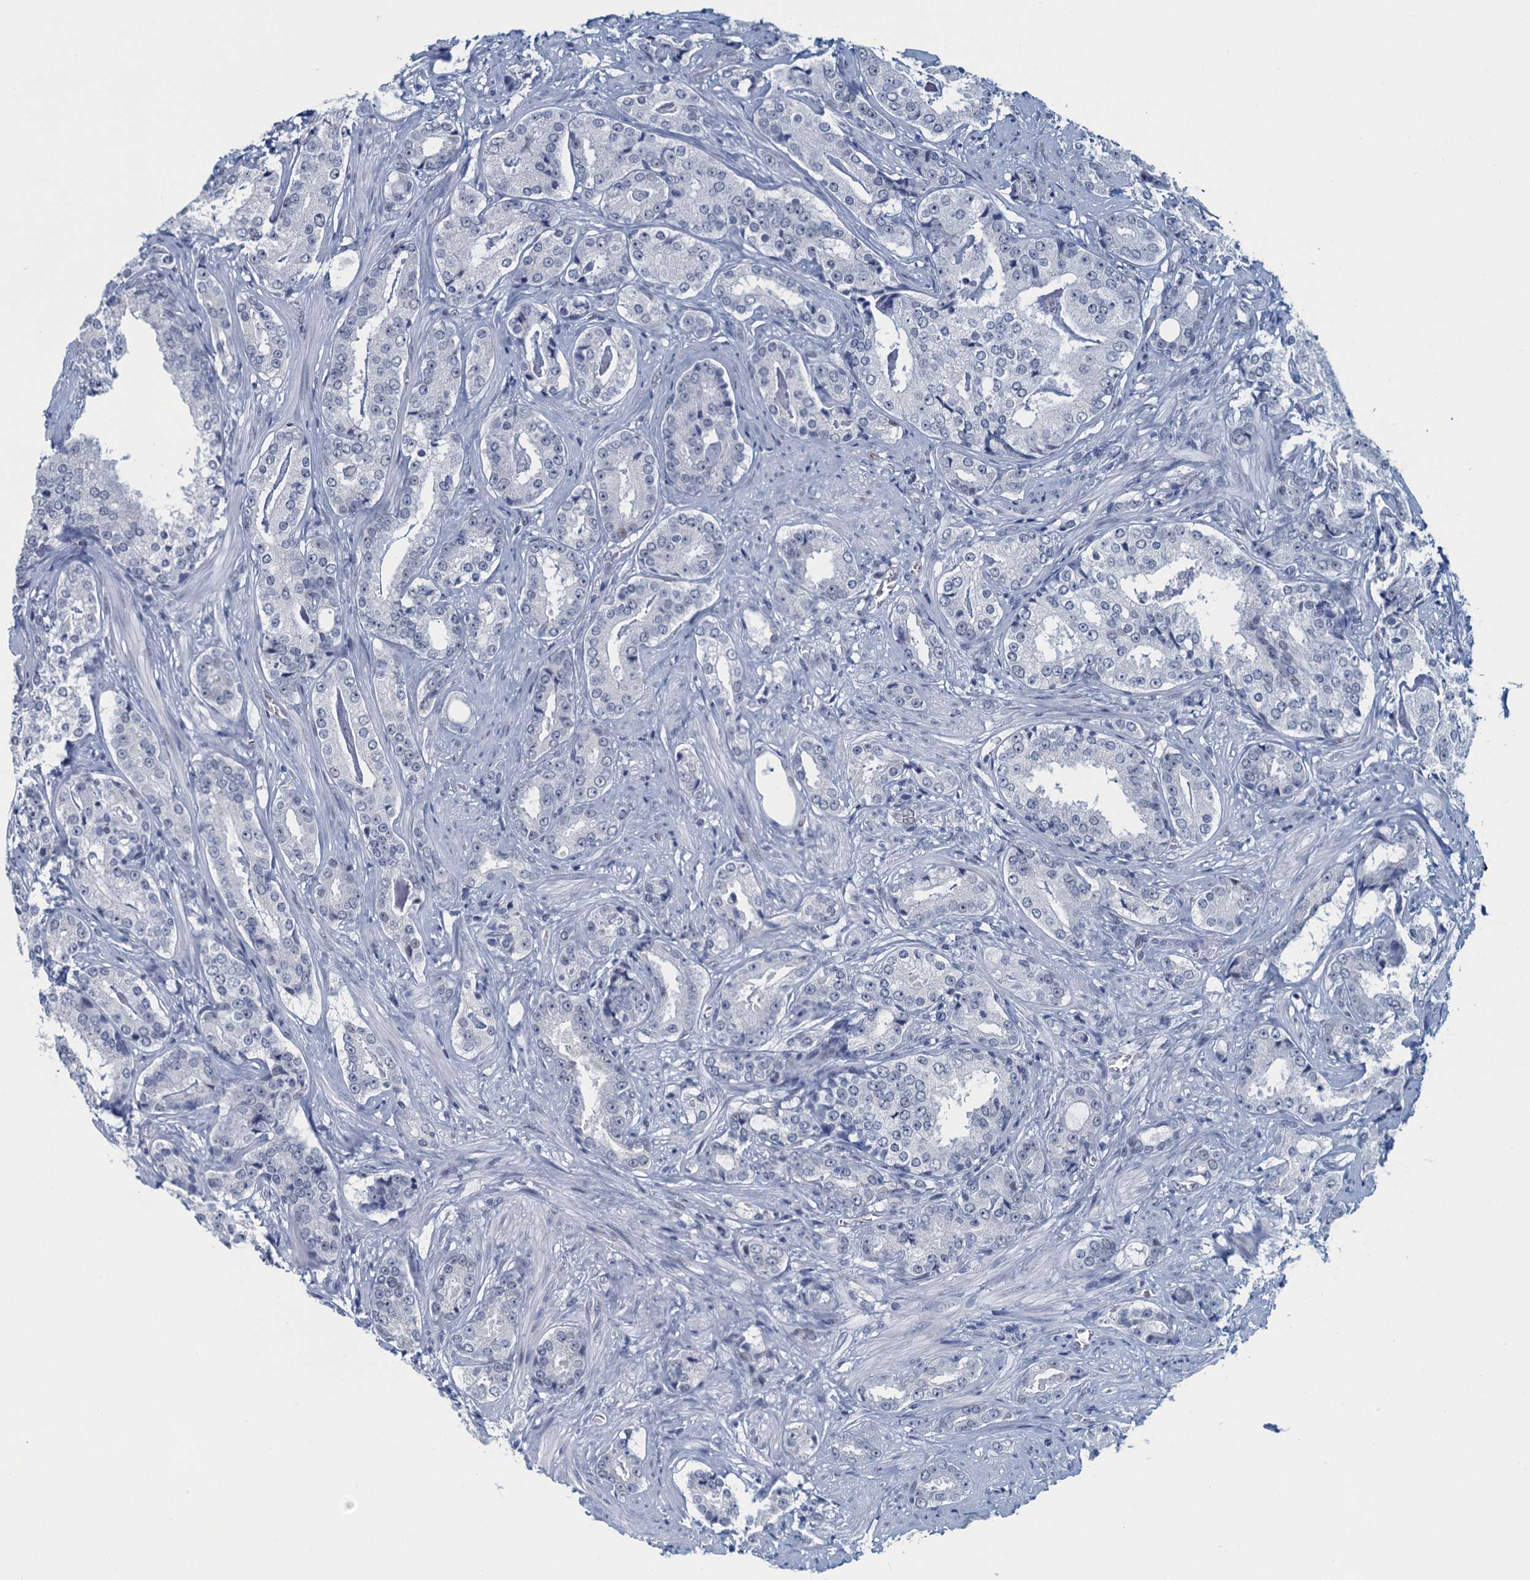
{"staining": {"intensity": "negative", "quantity": "none", "location": "none"}, "tissue": "prostate cancer", "cell_type": "Tumor cells", "image_type": "cancer", "snomed": [{"axis": "morphology", "description": "Adenocarcinoma, High grade"}, {"axis": "topography", "description": "Prostate"}], "caption": "The photomicrograph shows no staining of tumor cells in prostate cancer (adenocarcinoma (high-grade)). (DAB (3,3'-diaminobenzidine) IHC, high magnification).", "gene": "TTLL9", "patient": {"sex": "male", "age": 58}}